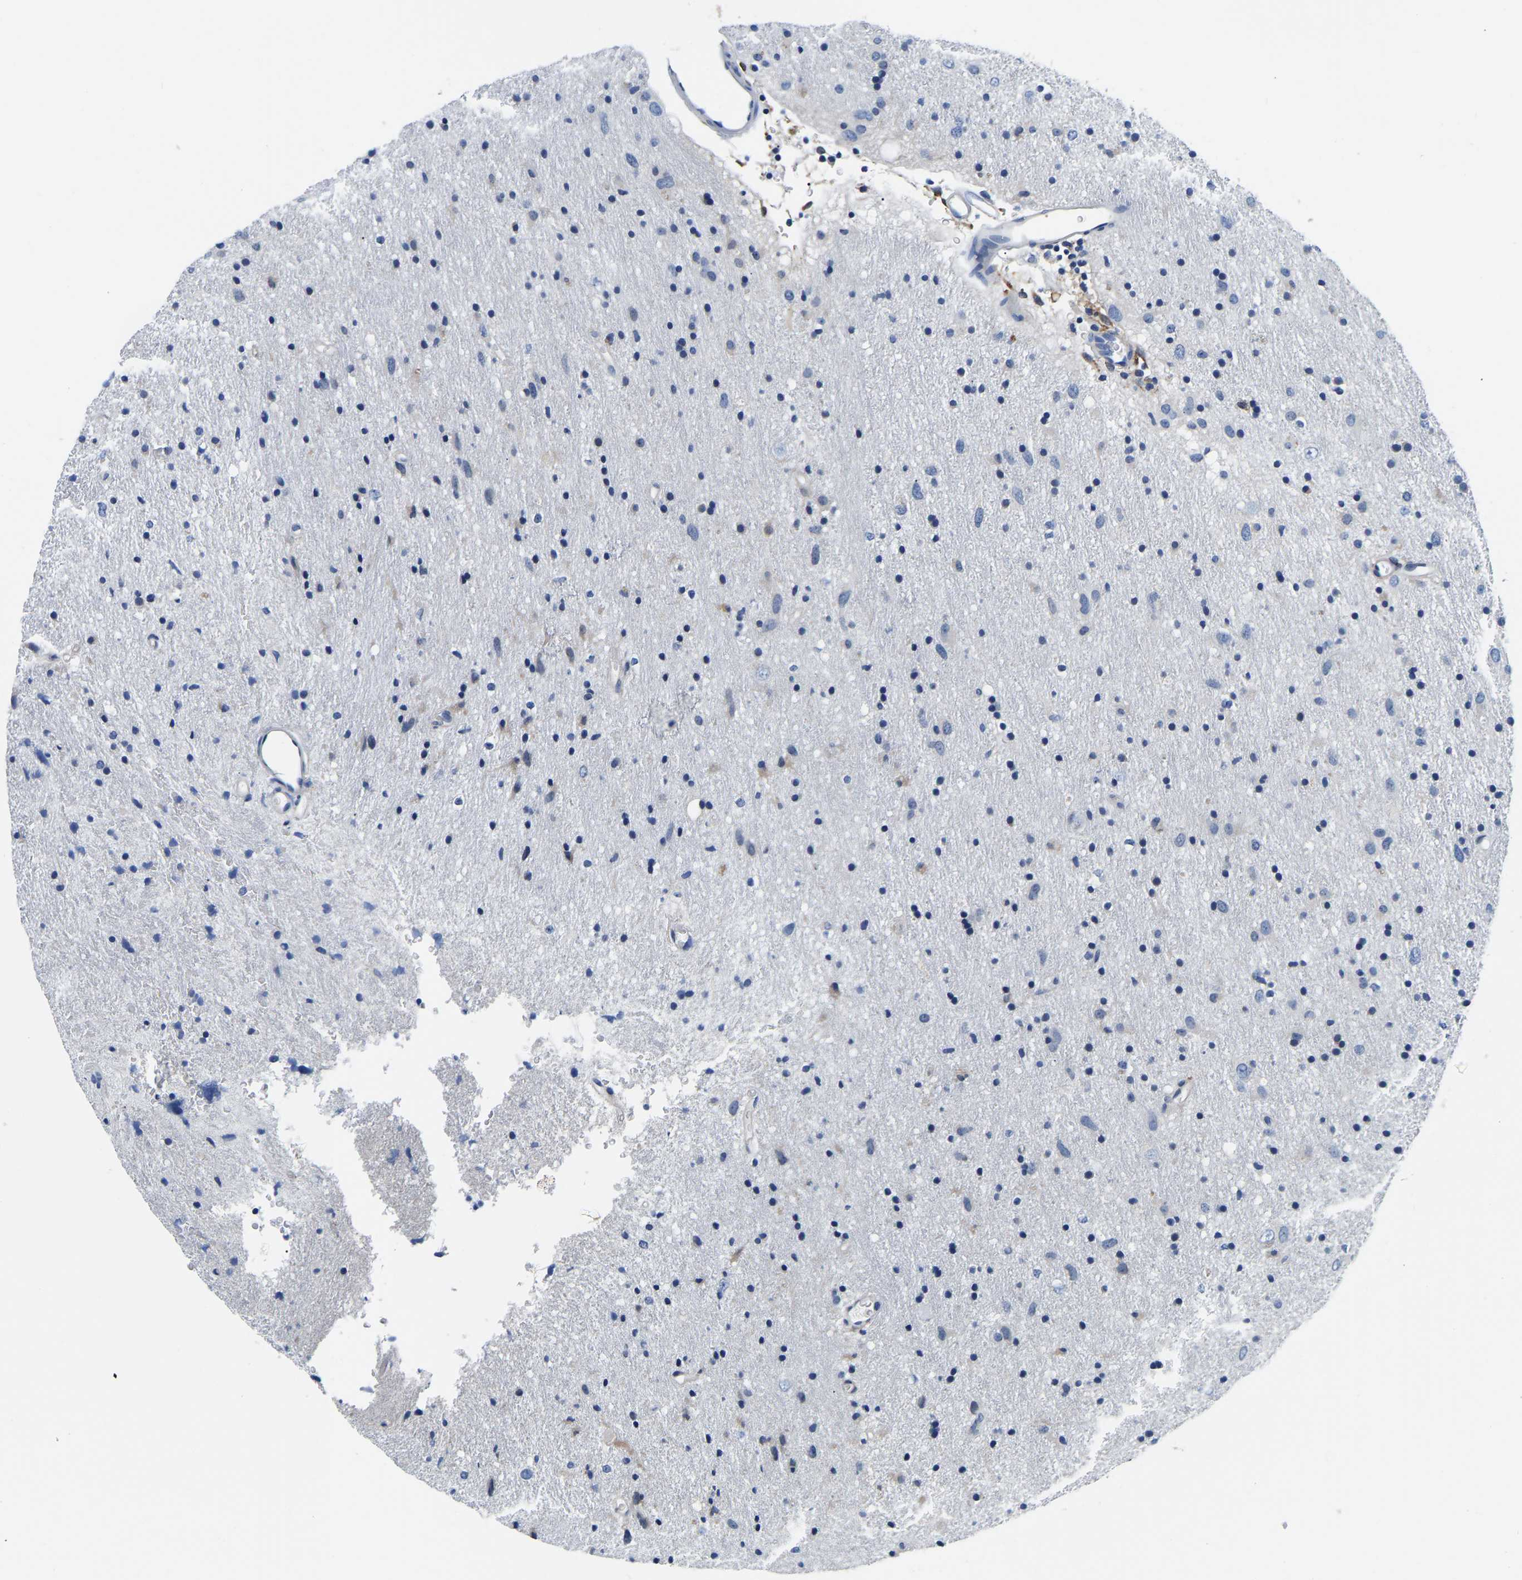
{"staining": {"intensity": "negative", "quantity": "none", "location": "none"}, "tissue": "glioma", "cell_type": "Tumor cells", "image_type": "cancer", "snomed": [{"axis": "morphology", "description": "Glioma, malignant, Low grade"}, {"axis": "topography", "description": "Brain"}], "caption": "Low-grade glioma (malignant) was stained to show a protein in brown. There is no significant positivity in tumor cells.", "gene": "ACO1", "patient": {"sex": "male", "age": 77}}